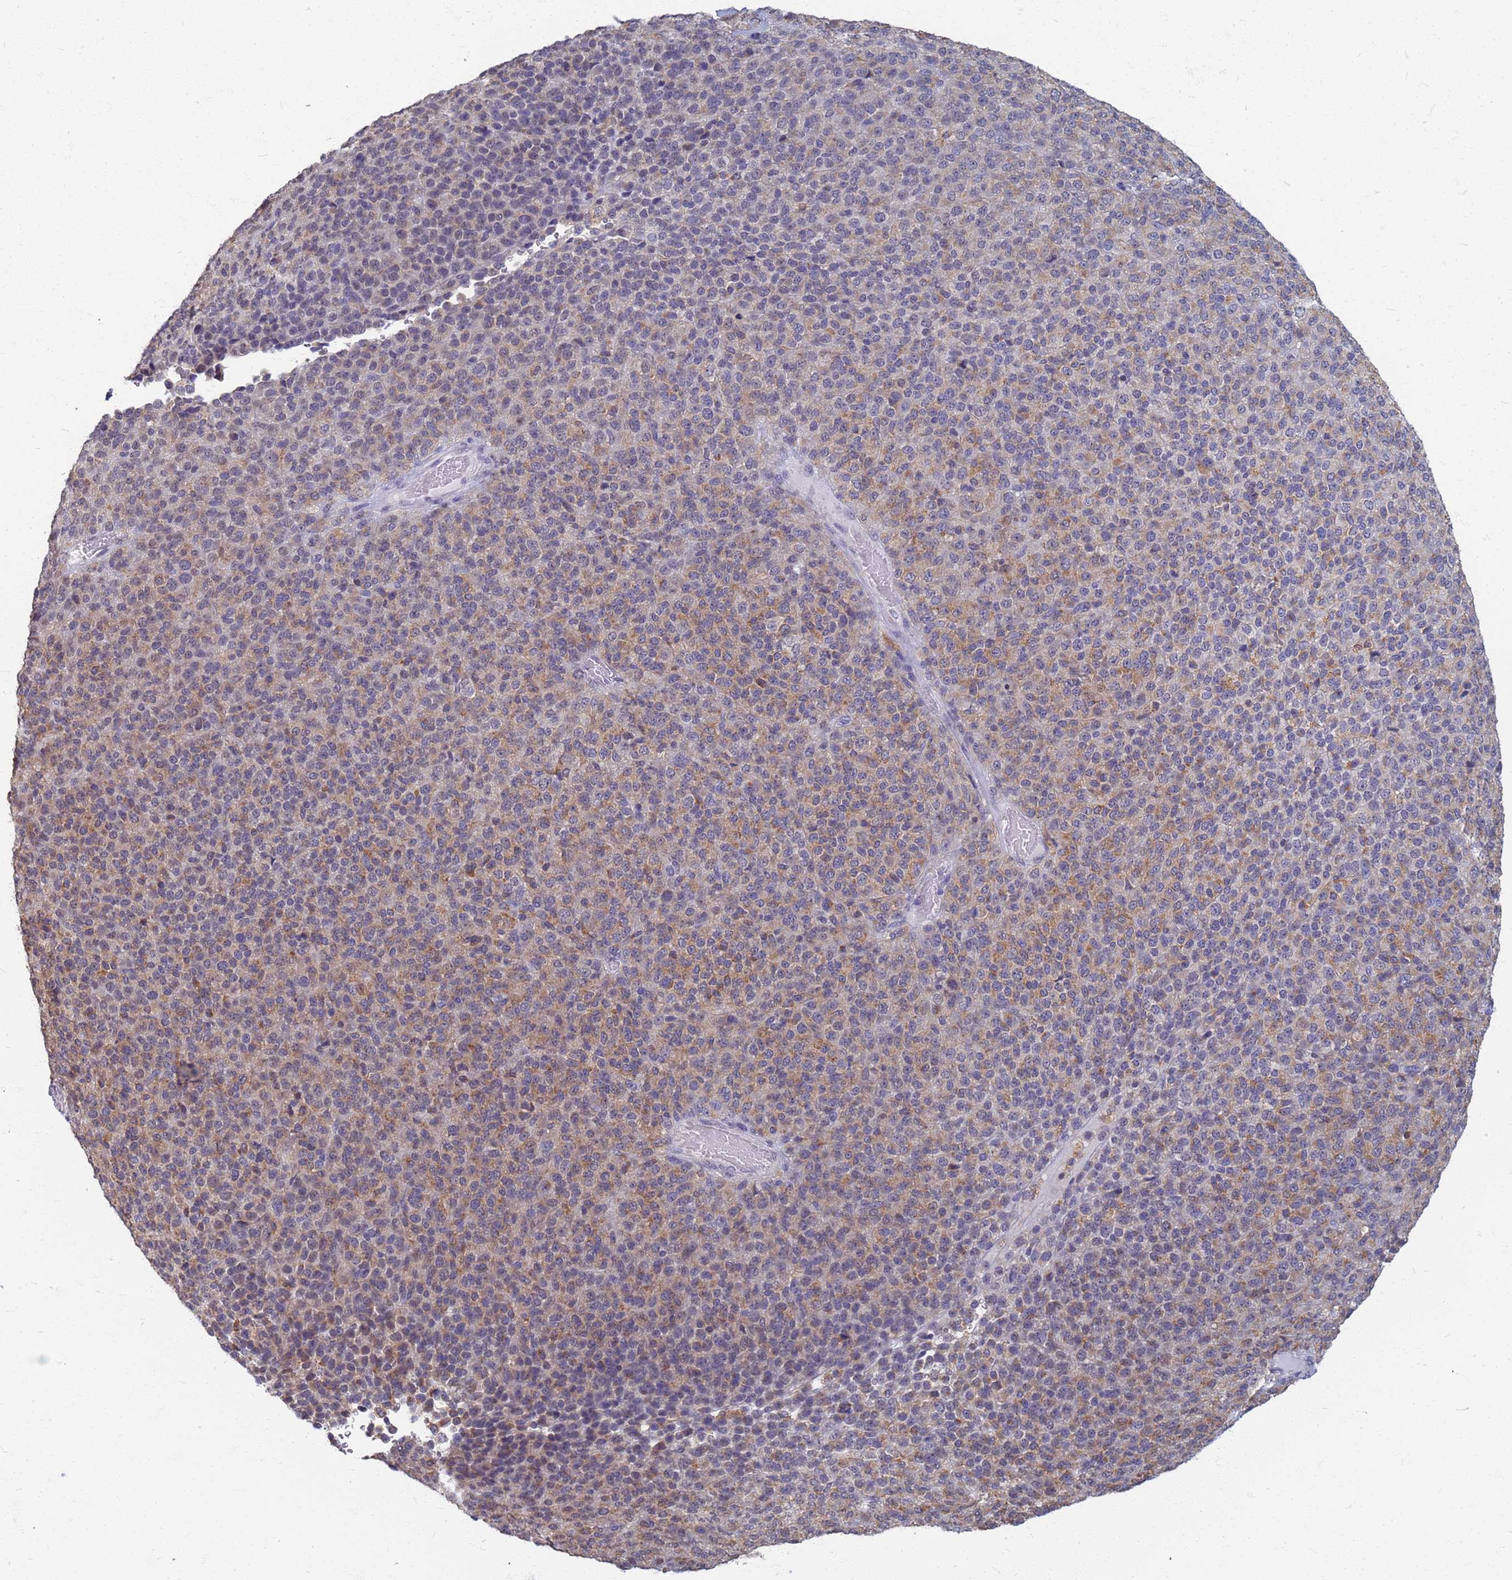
{"staining": {"intensity": "moderate", "quantity": ">75%", "location": "cytoplasmic/membranous"}, "tissue": "melanoma", "cell_type": "Tumor cells", "image_type": "cancer", "snomed": [{"axis": "morphology", "description": "Malignant melanoma, Metastatic site"}, {"axis": "topography", "description": "Brain"}], "caption": "Protein expression analysis of human malignant melanoma (metastatic site) reveals moderate cytoplasmic/membranous expression in approximately >75% of tumor cells.", "gene": "ATP6V1E1", "patient": {"sex": "female", "age": 56}}